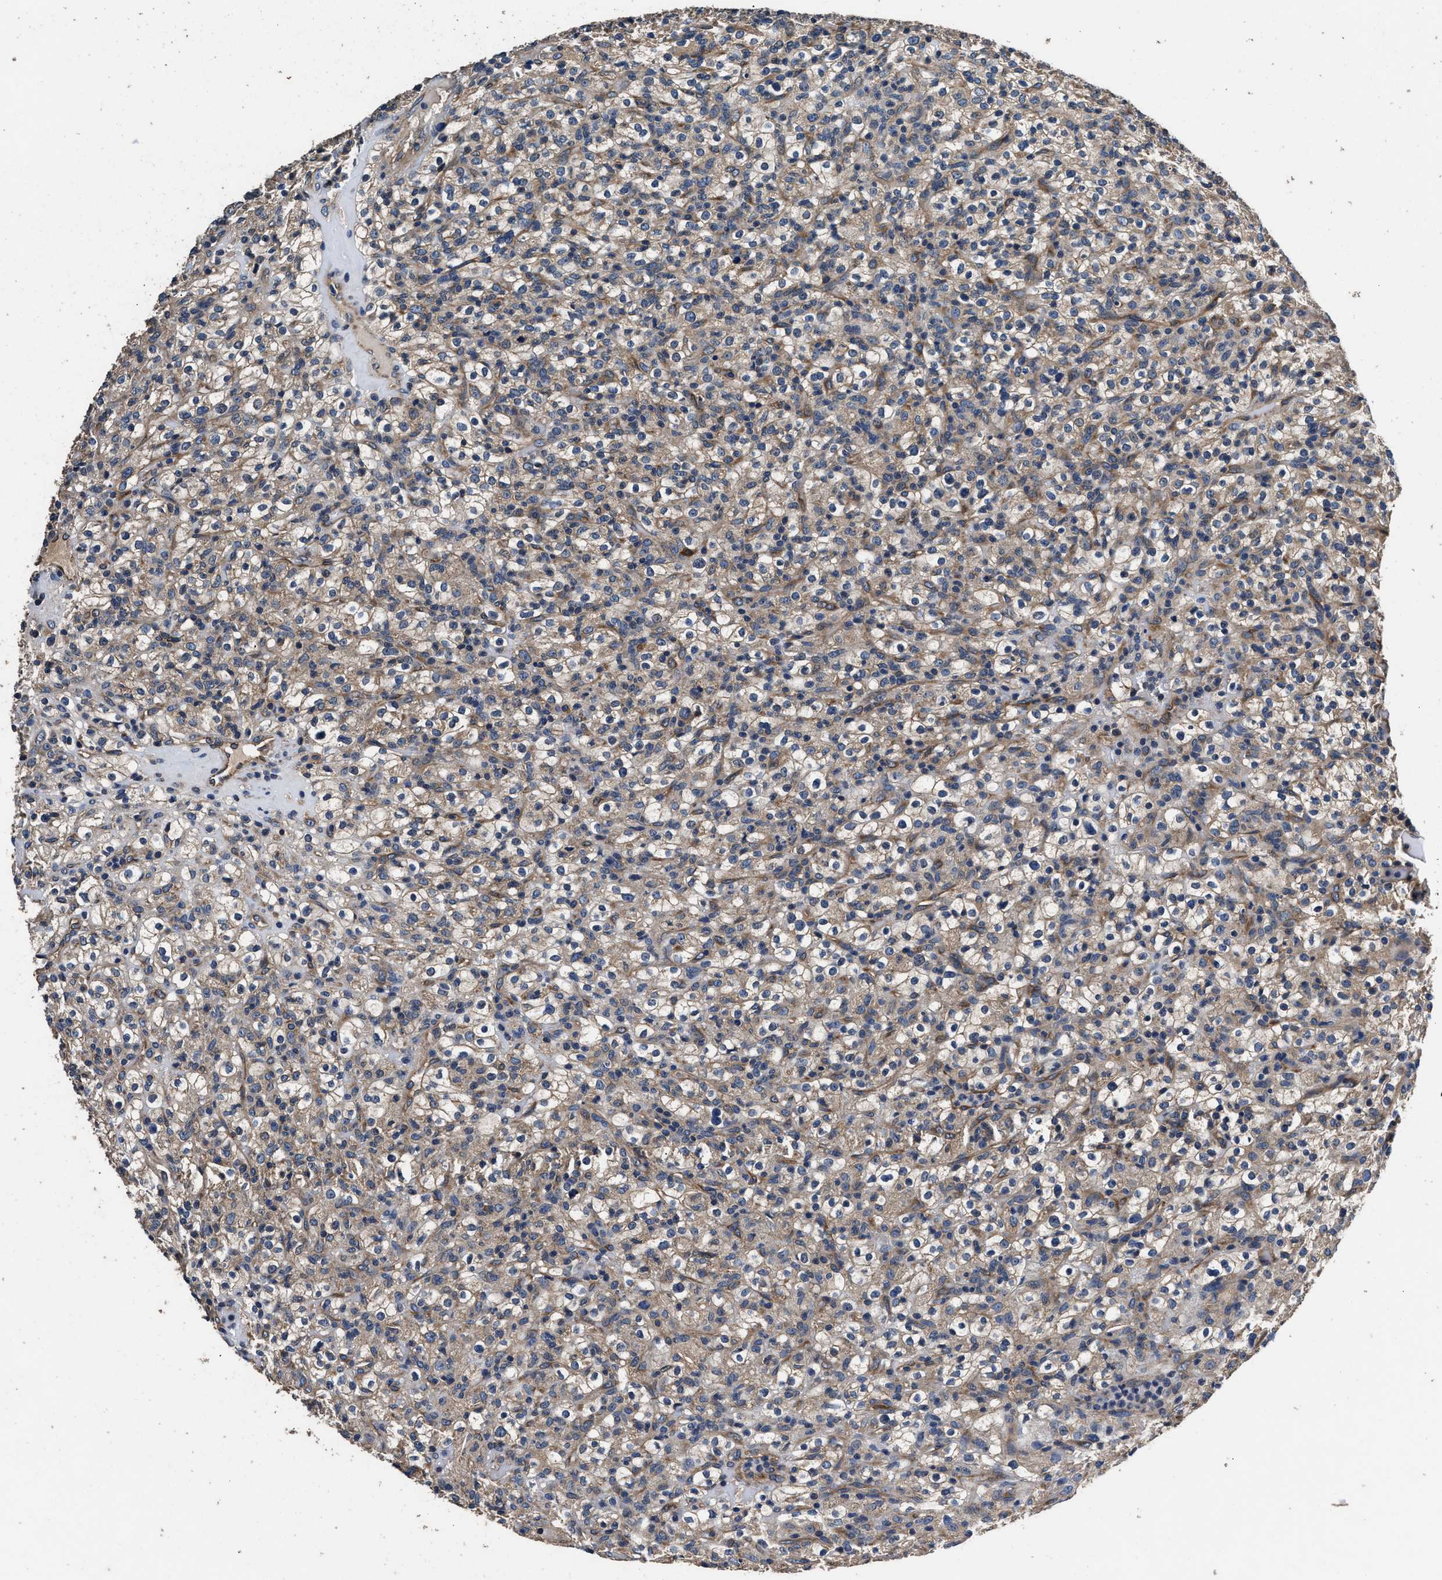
{"staining": {"intensity": "weak", "quantity": ">75%", "location": "cytoplasmic/membranous"}, "tissue": "renal cancer", "cell_type": "Tumor cells", "image_type": "cancer", "snomed": [{"axis": "morphology", "description": "Normal tissue, NOS"}, {"axis": "morphology", "description": "Adenocarcinoma, NOS"}, {"axis": "topography", "description": "Kidney"}], "caption": "Immunohistochemistry histopathology image of renal cancer (adenocarcinoma) stained for a protein (brown), which shows low levels of weak cytoplasmic/membranous staining in about >75% of tumor cells.", "gene": "DHRS7B", "patient": {"sex": "female", "age": 72}}